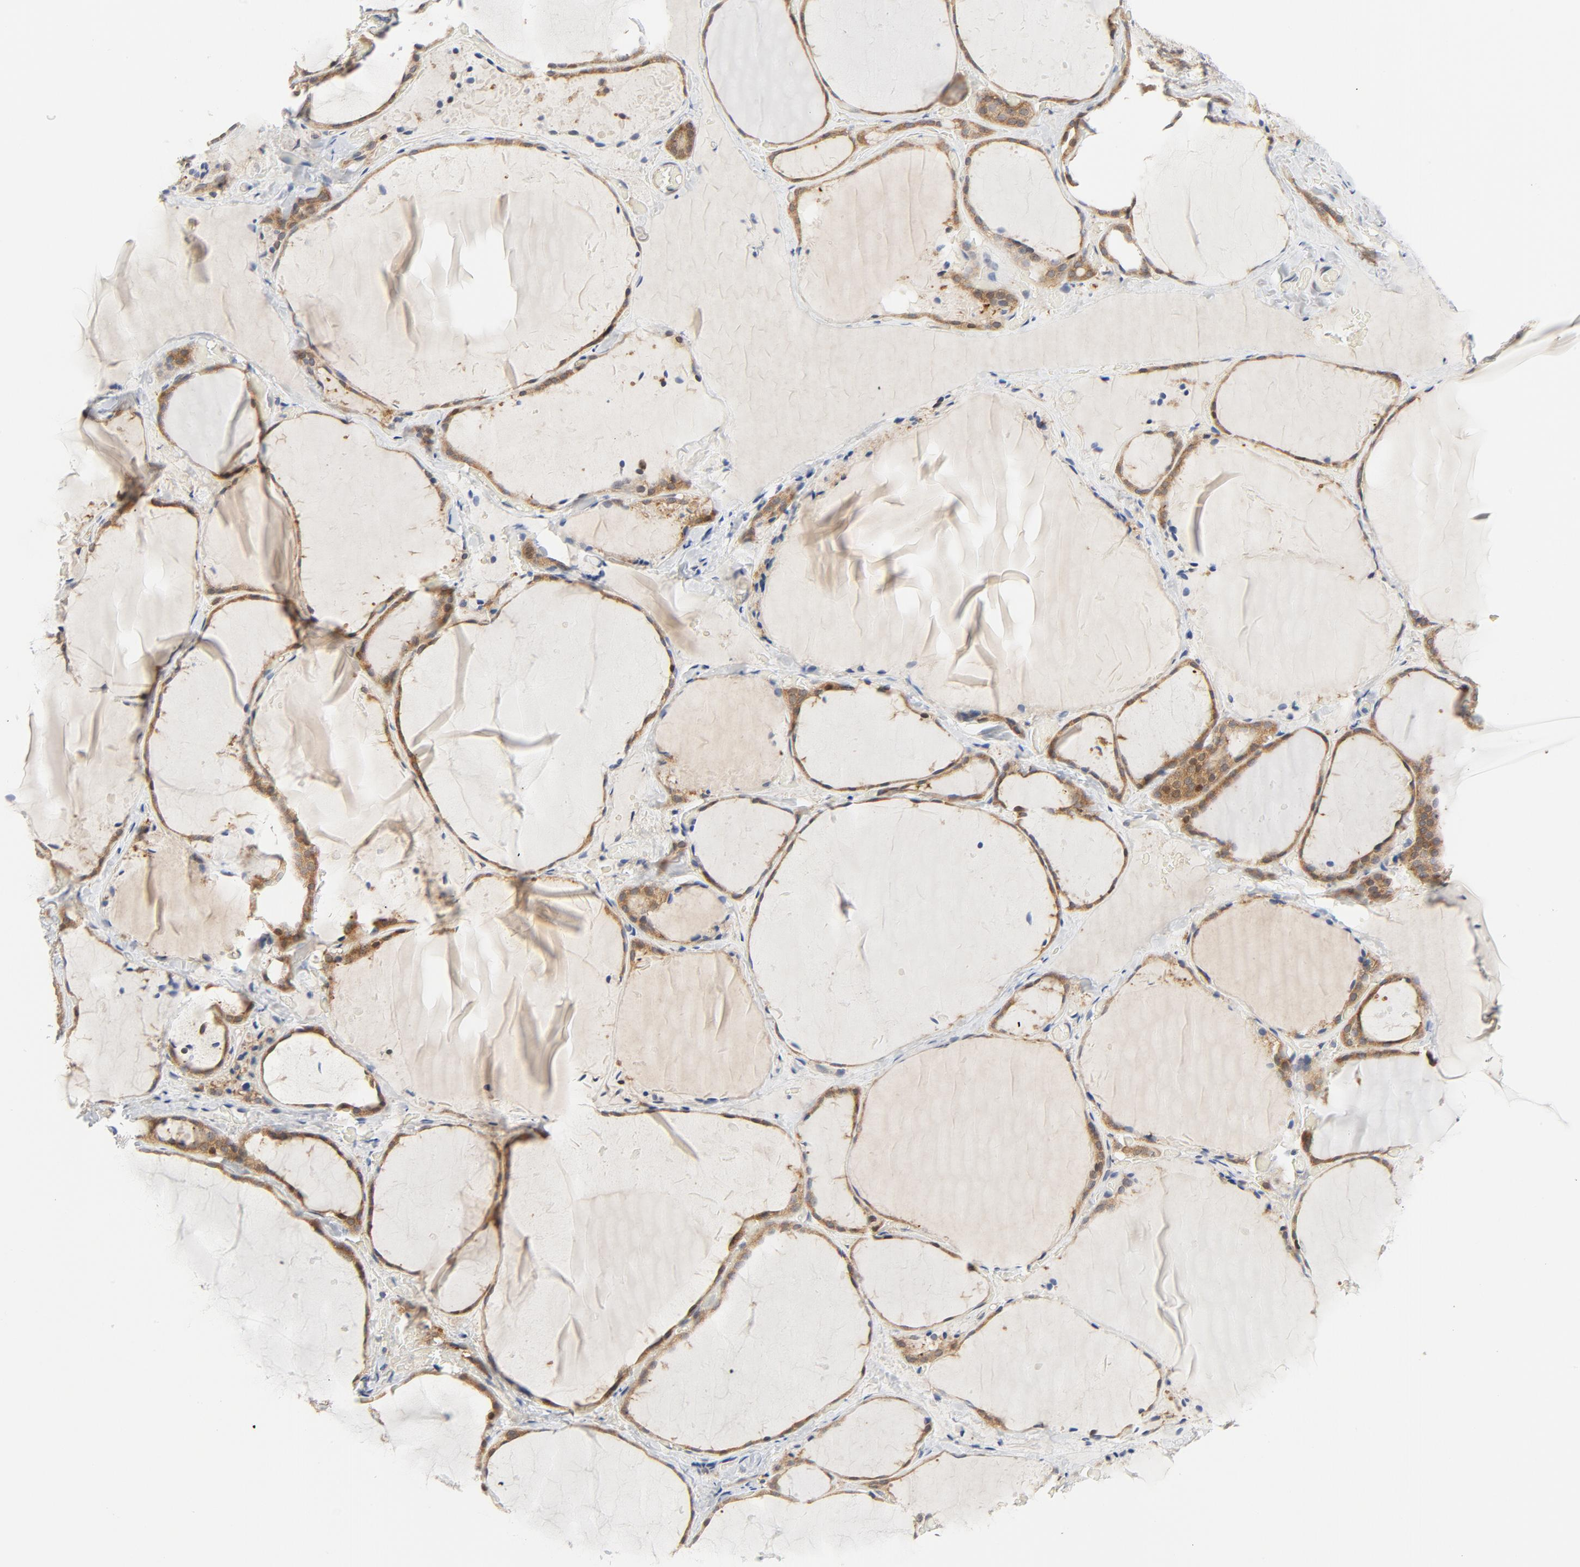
{"staining": {"intensity": "moderate", "quantity": ">75%", "location": "cytoplasmic/membranous"}, "tissue": "thyroid gland", "cell_type": "Glandular cells", "image_type": "normal", "snomed": [{"axis": "morphology", "description": "Normal tissue, NOS"}, {"axis": "topography", "description": "Thyroid gland"}], "caption": "The immunohistochemical stain shows moderate cytoplasmic/membranous expression in glandular cells of unremarkable thyroid gland. (Stains: DAB in brown, nuclei in blue, Microscopy: brightfield microscopy at high magnification).", "gene": "BAD", "patient": {"sex": "female", "age": 22}}